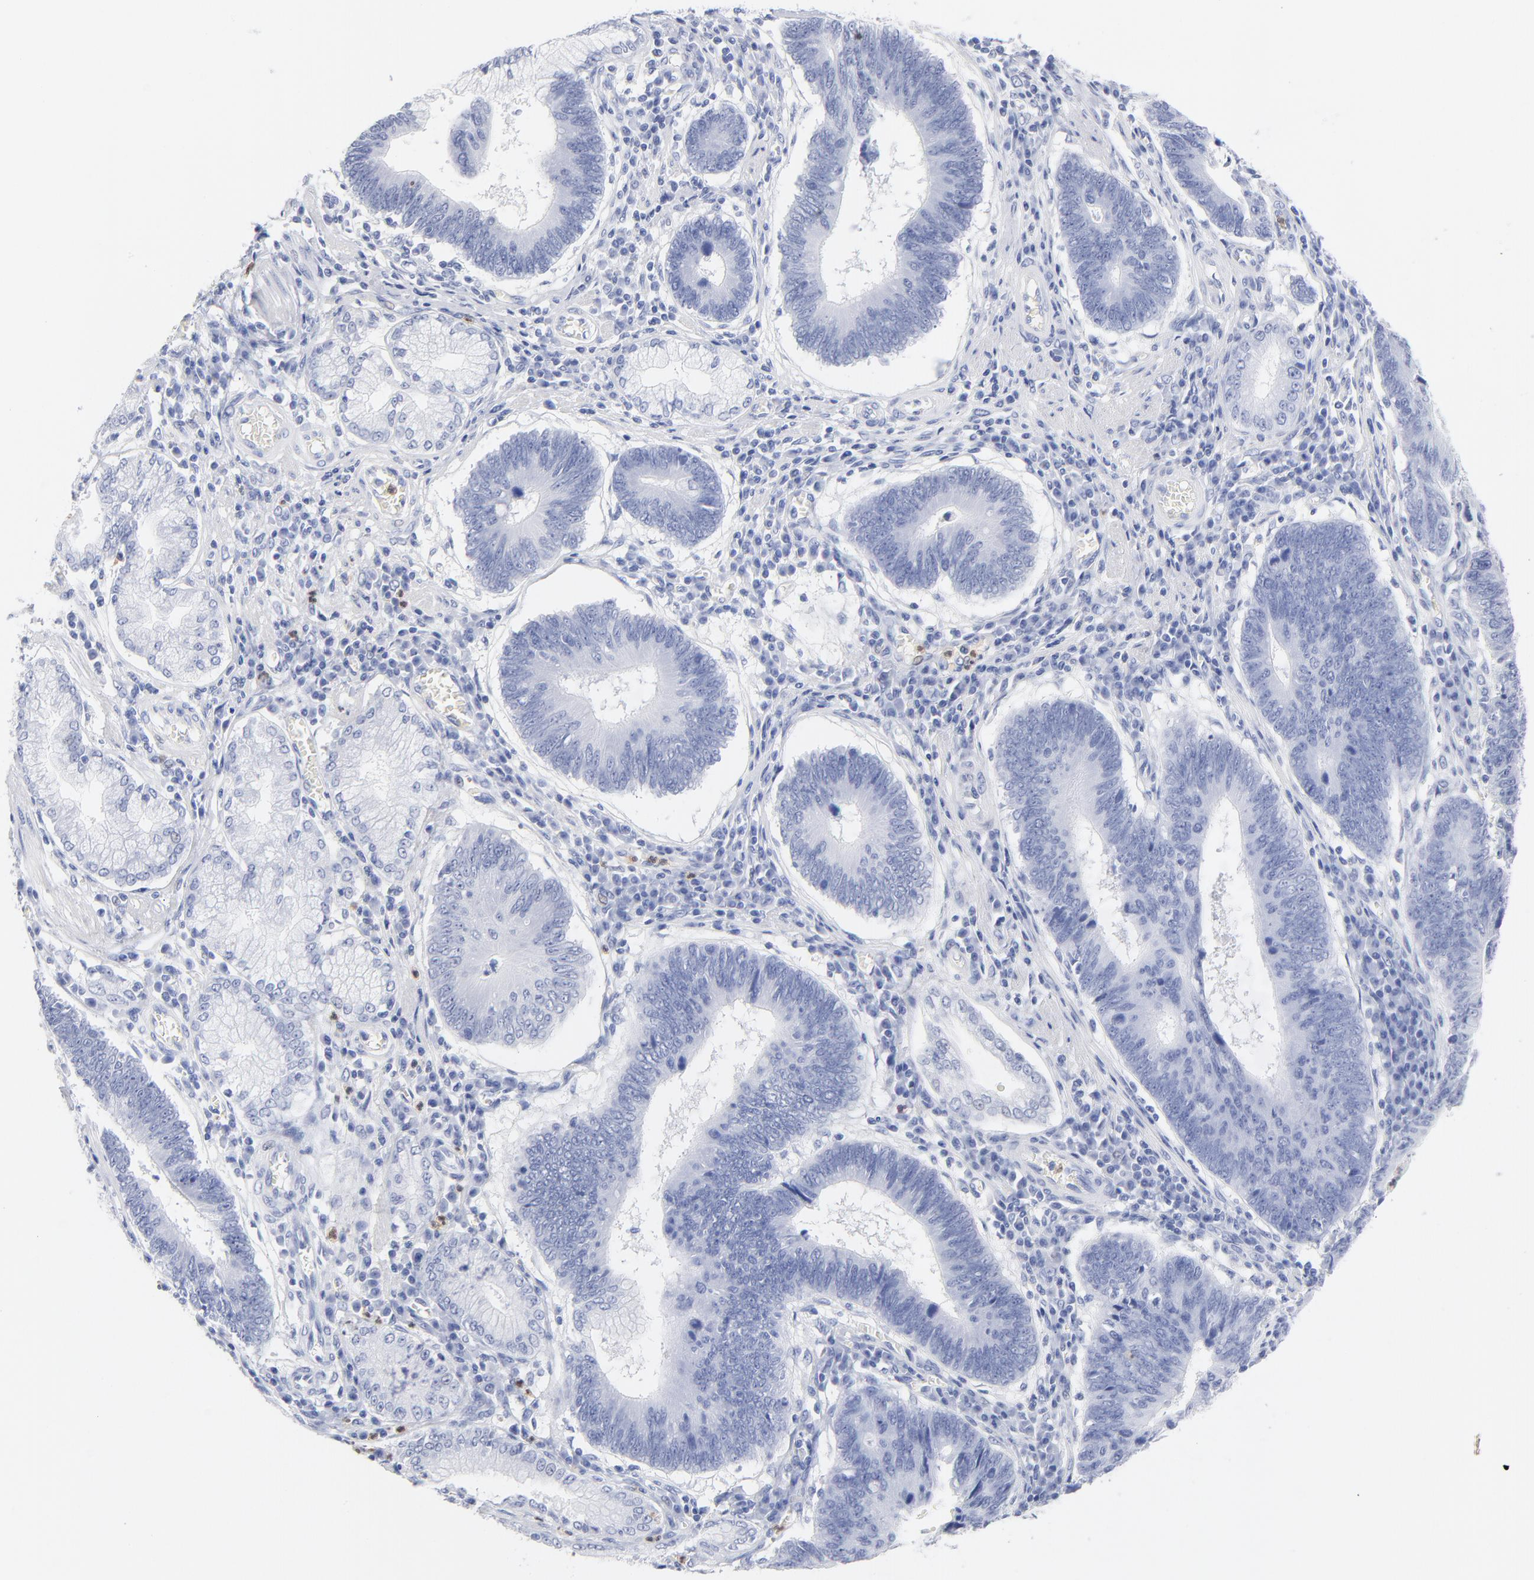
{"staining": {"intensity": "negative", "quantity": "none", "location": "none"}, "tissue": "stomach cancer", "cell_type": "Tumor cells", "image_type": "cancer", "snomed": [{"axis": "morphology", "description": "Adenocarcinoma, NOS"}, {"axis": "topography", "description": "Stomach"}], "caption": "A high-resolution image shows immunohistochemistry (IHC) staining of adenocarcinoma (stomach), which demonstrates no significant positivity in tumor cells.", "gene": "ARG1", "patient": {"sex": "male", "age": 59}}